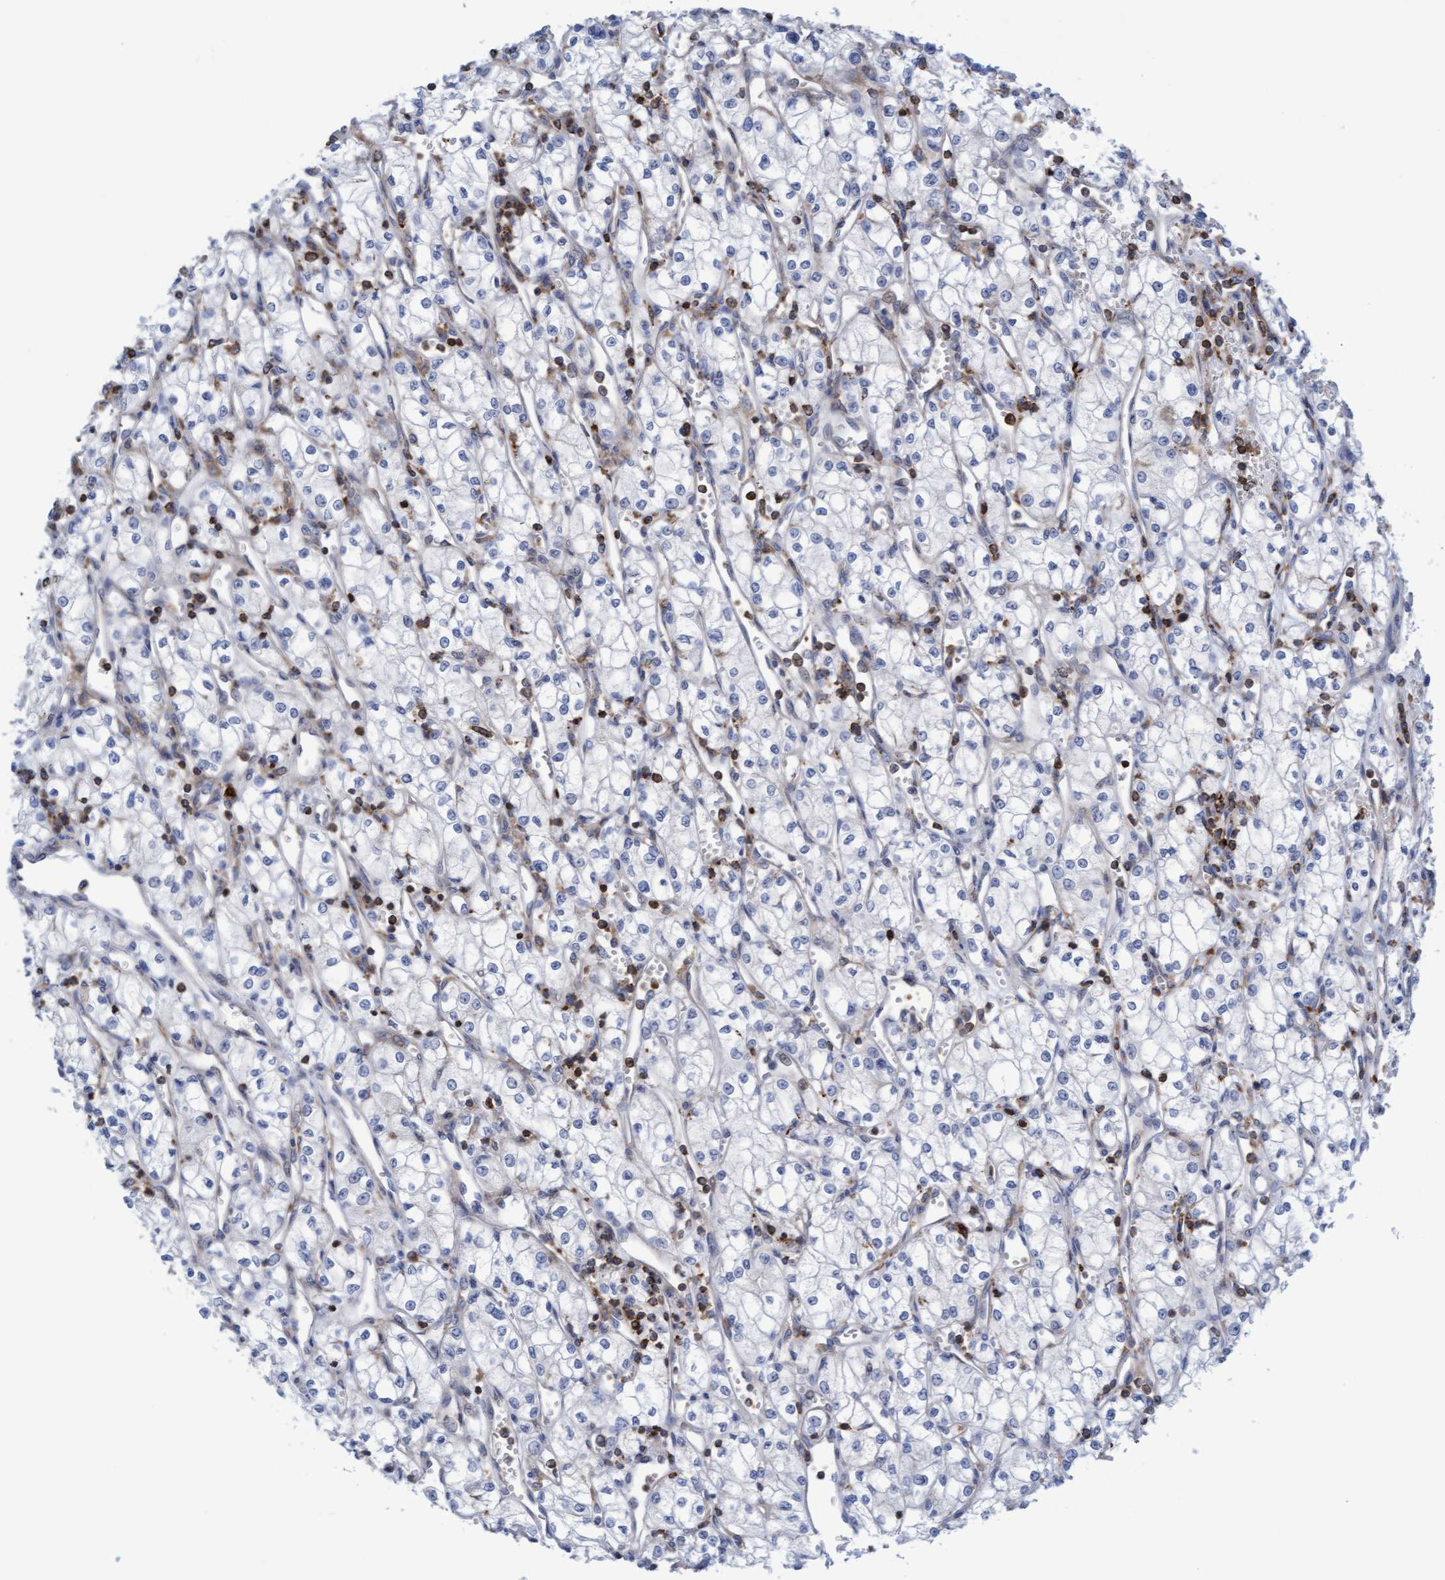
{"staining": {"intensity": "negative", "quantity": "none", "location": "none"}, "tissue": "renal cancer", "cell_type": "Tumor cells", "image_type": "cancer", "snomed": [{"axis": "morphology", "description": "Adenocarcinoma, NOS"}, {"axis": "topography", "description": "Kidney"}], "caption": "A histopathology image of renal cancer (adenocarcinoma) stained for a protein shows no brown staining in tumor cells.", "gene": "FNBP1", "patient": {"sex": "male", "age": 59}}